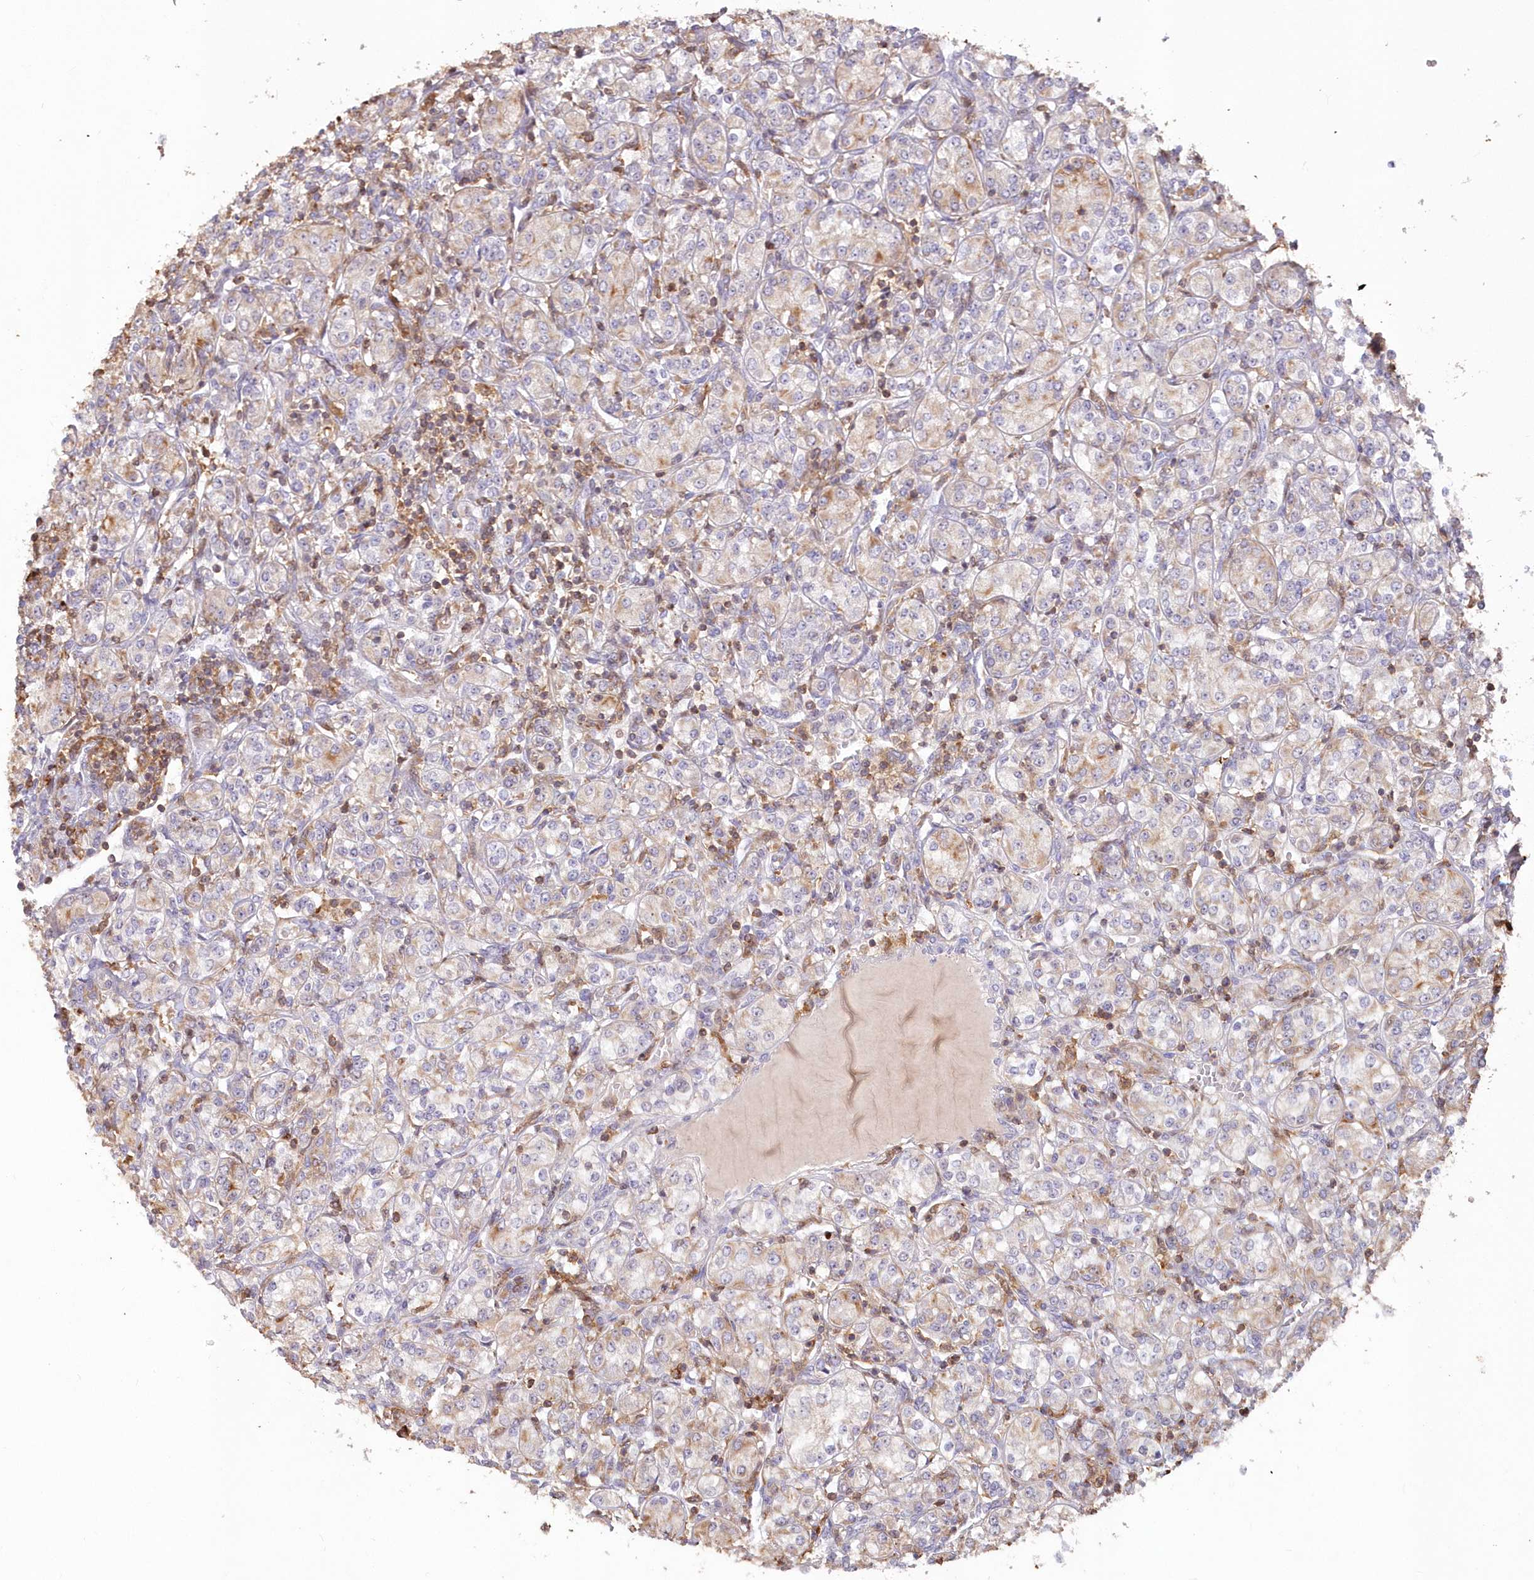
{"staining": {"intensity": "weak", "quantity": "25%-75%", "location": "cytoplasmic/membranous"}, "tissue": "renal cancer", "cell_type": "Tumor cells", "image_type": "cancer", "snomed": [{"axis": "morphology", "description": "Adenocarcinoma, NOS"}, {"axis": "topography", "description": "Kidney"}], "caption": "There is low levels of weak cytoplasmic/membranous staining in tumor cells of adenocarcinoma (renal), as demonstrated by immunohistochemical staining (brown color).", "gene": "SNED1", "patient": {"sex": "male", "age": 77}}